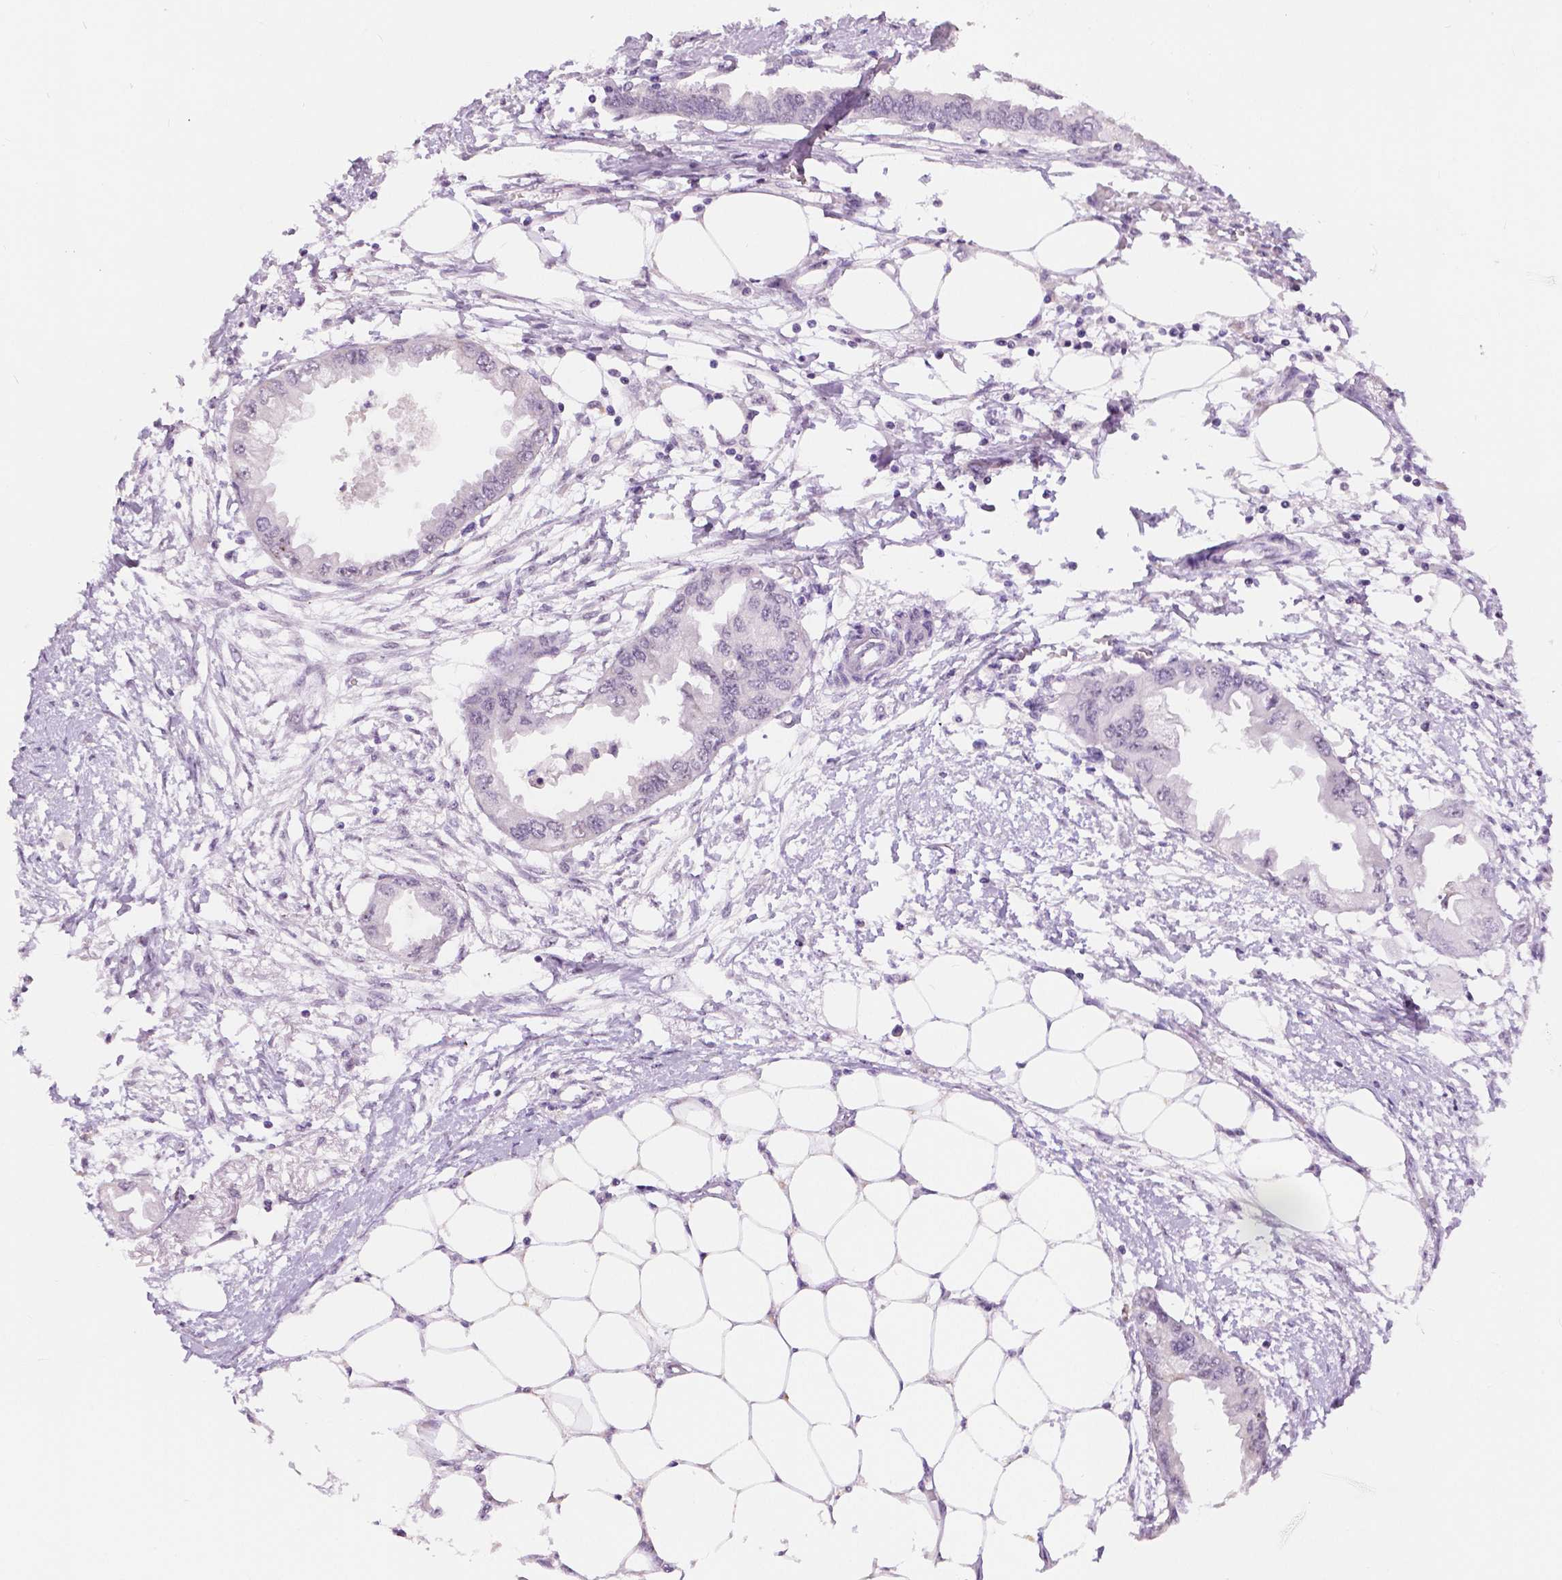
{"staining": {"intensity": "negative", "quantity": "none", "location": "none"}, "tissue": "endometrial cancer", "cell_type": "Tumor cells", "image_type": "cancer", "snomed": [{"axis": "morphology", "description": "Adenocarcinoma, NOS"}, {"axis": "morphology", "description": "Adenocarcinoma, metastatic, NOS"}, {"axis": "topography", "description": "Adipose tissue"}, {"axis": "topography", "description": "Endometrium"}], "caption": "This is an IHC photomicrograph of human endometrial cancer. There is no positivity in tumor cells.", "gene": "NHP2", "patient": {"sex": "female", "age": 67}}